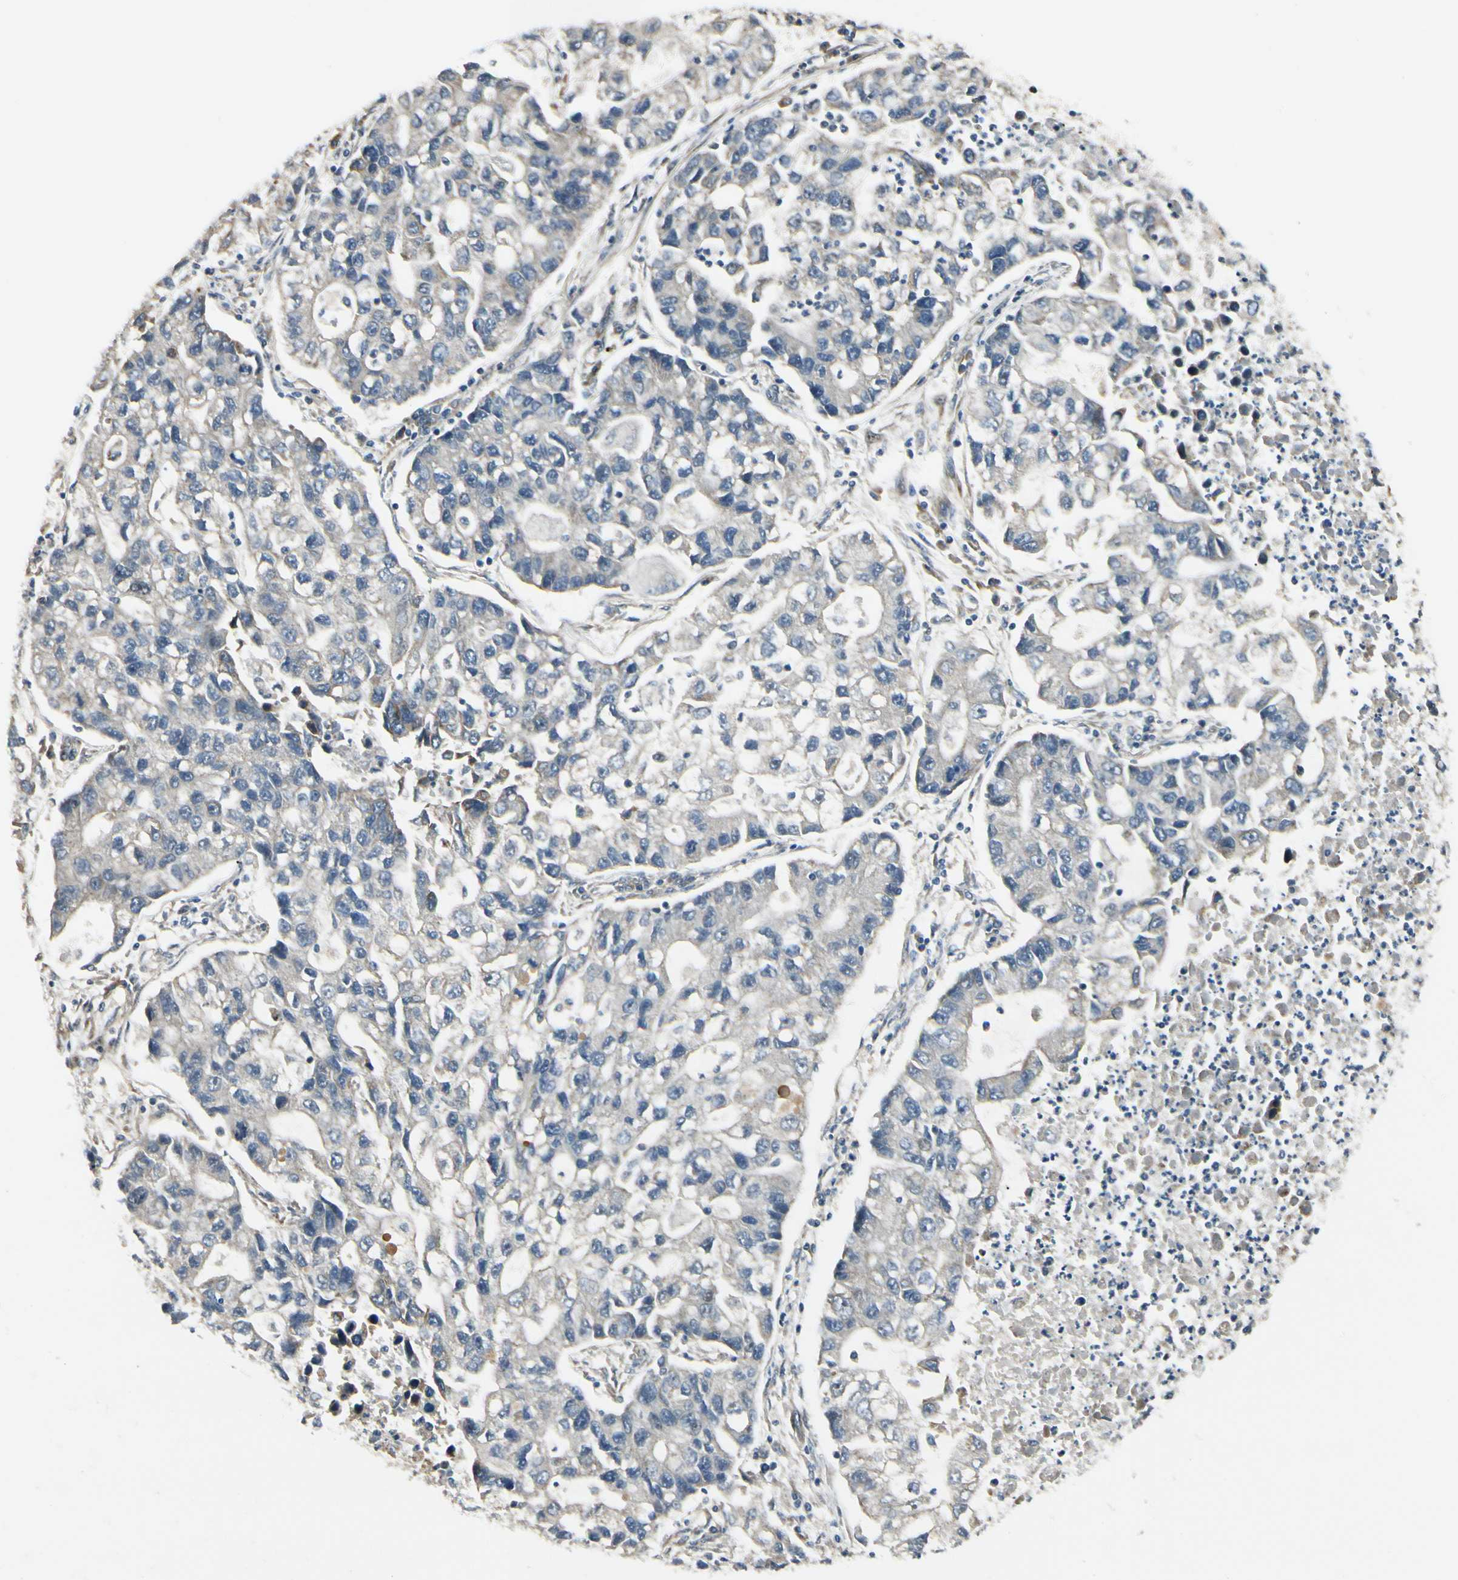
{"staining": {"intensity": "weak", "quantity": ">75%", "location": "cytoplasmic/membranous"}, "tissue": "lung cancer", "cell_type": "Tumor cells", "image_type": "cancer", "snomed": [{"axis": "morphology", "description": "Adenocarcinoma, NOS"}, {"axis": "topography", "description": "Lung"}], "caption": "Immunohistochemical staining of lung adenocarcinoma shows weak cytoplasmic/membranous protein positivity in about >75% of tumor cells. (IHC, brightfield microscopy, high magnification).", "gene": "P4HA3", "patient": {"sex": "female", "age": 51}}